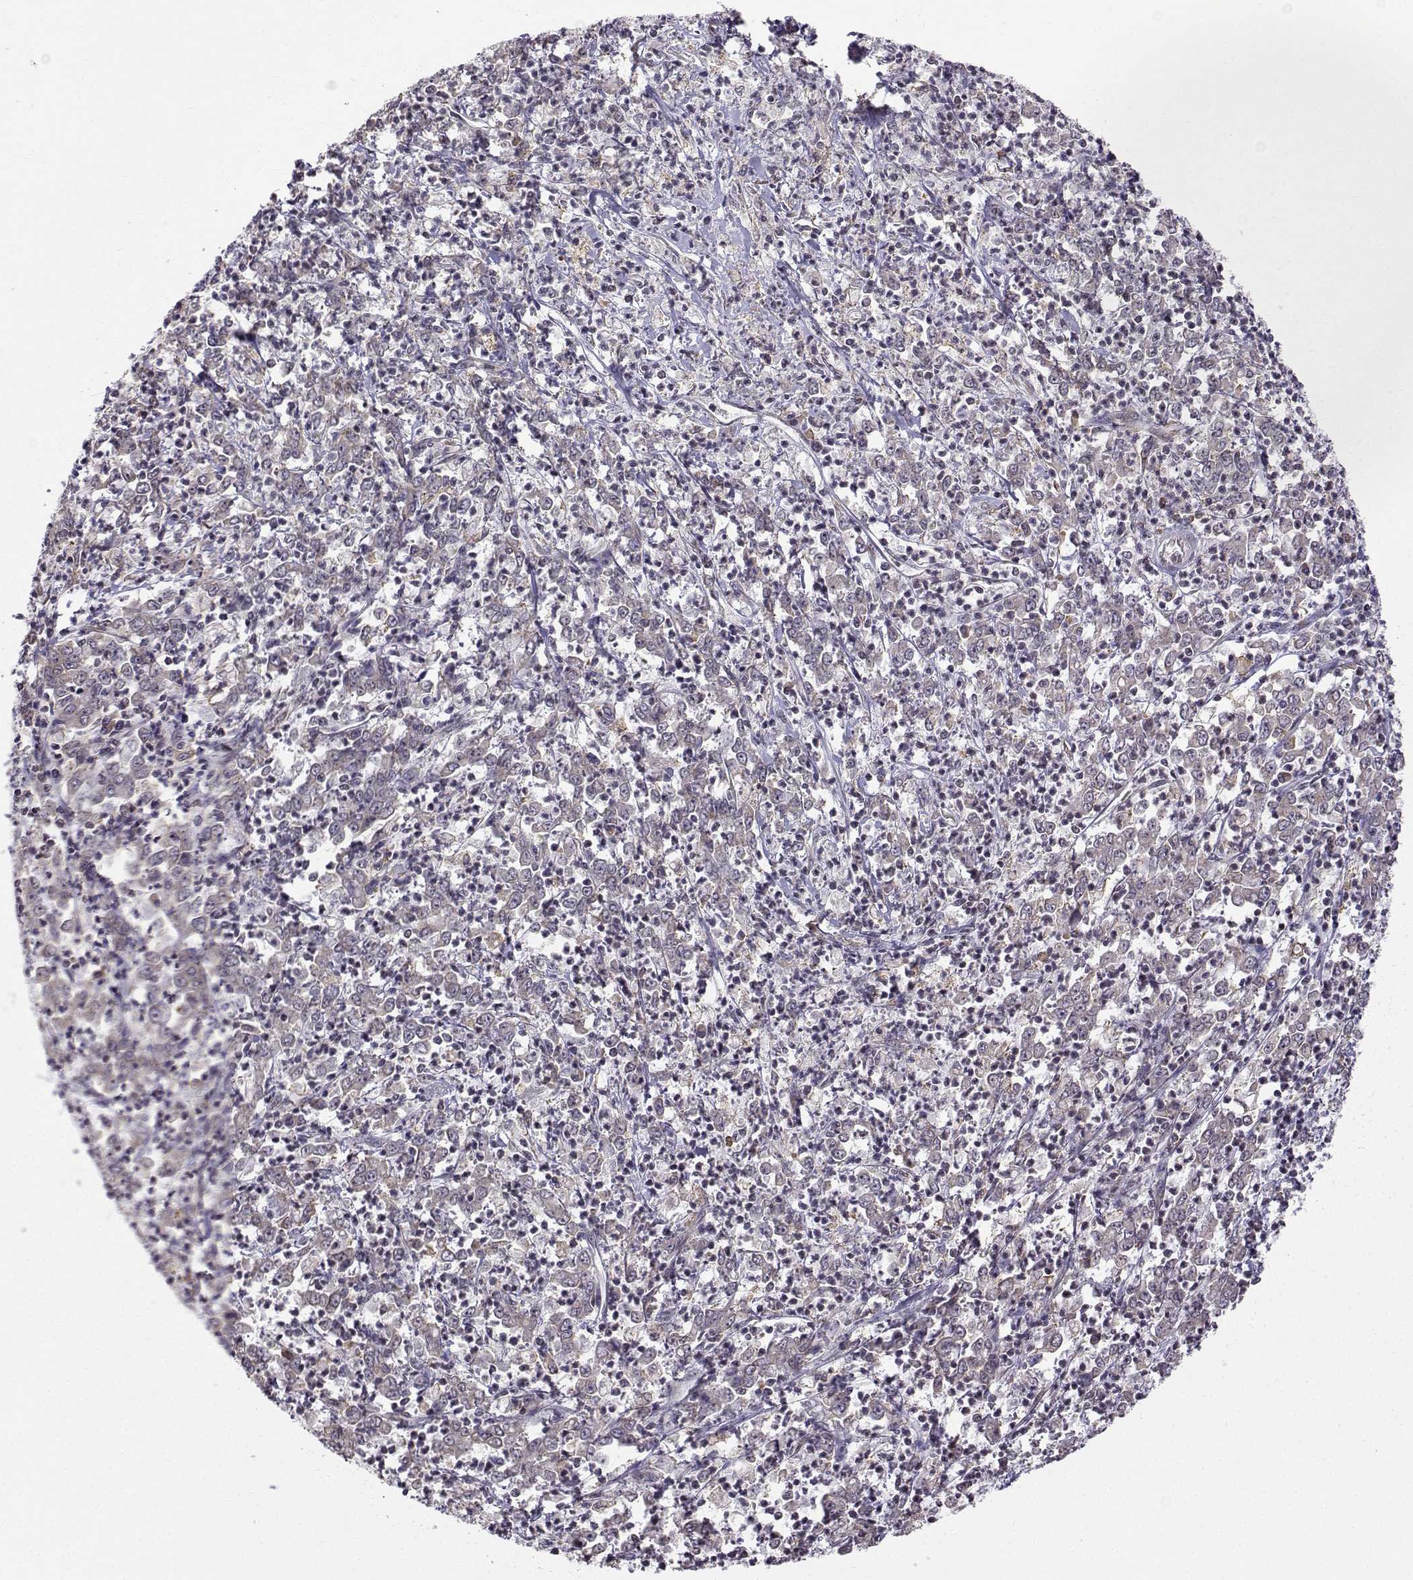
{"staining": {"intensity": "negative", "quantity": "none", "location": "none"}, "tissue": "stomach cancer", "cell_type": "Tumor cells", "image_type": "cancer", "snomed": [{"axis": "morphology", "description": "Adenocarcinoma, NOS"}, {"axis": "topography", "description": "Stomach, lower"}], "caption": "Photomicrograph shows no protein positivity in tumor cells of stomach adenocarcinoma tissue.", "gene": "EZH1", "patient": {"sex": "female", "age": 71}}